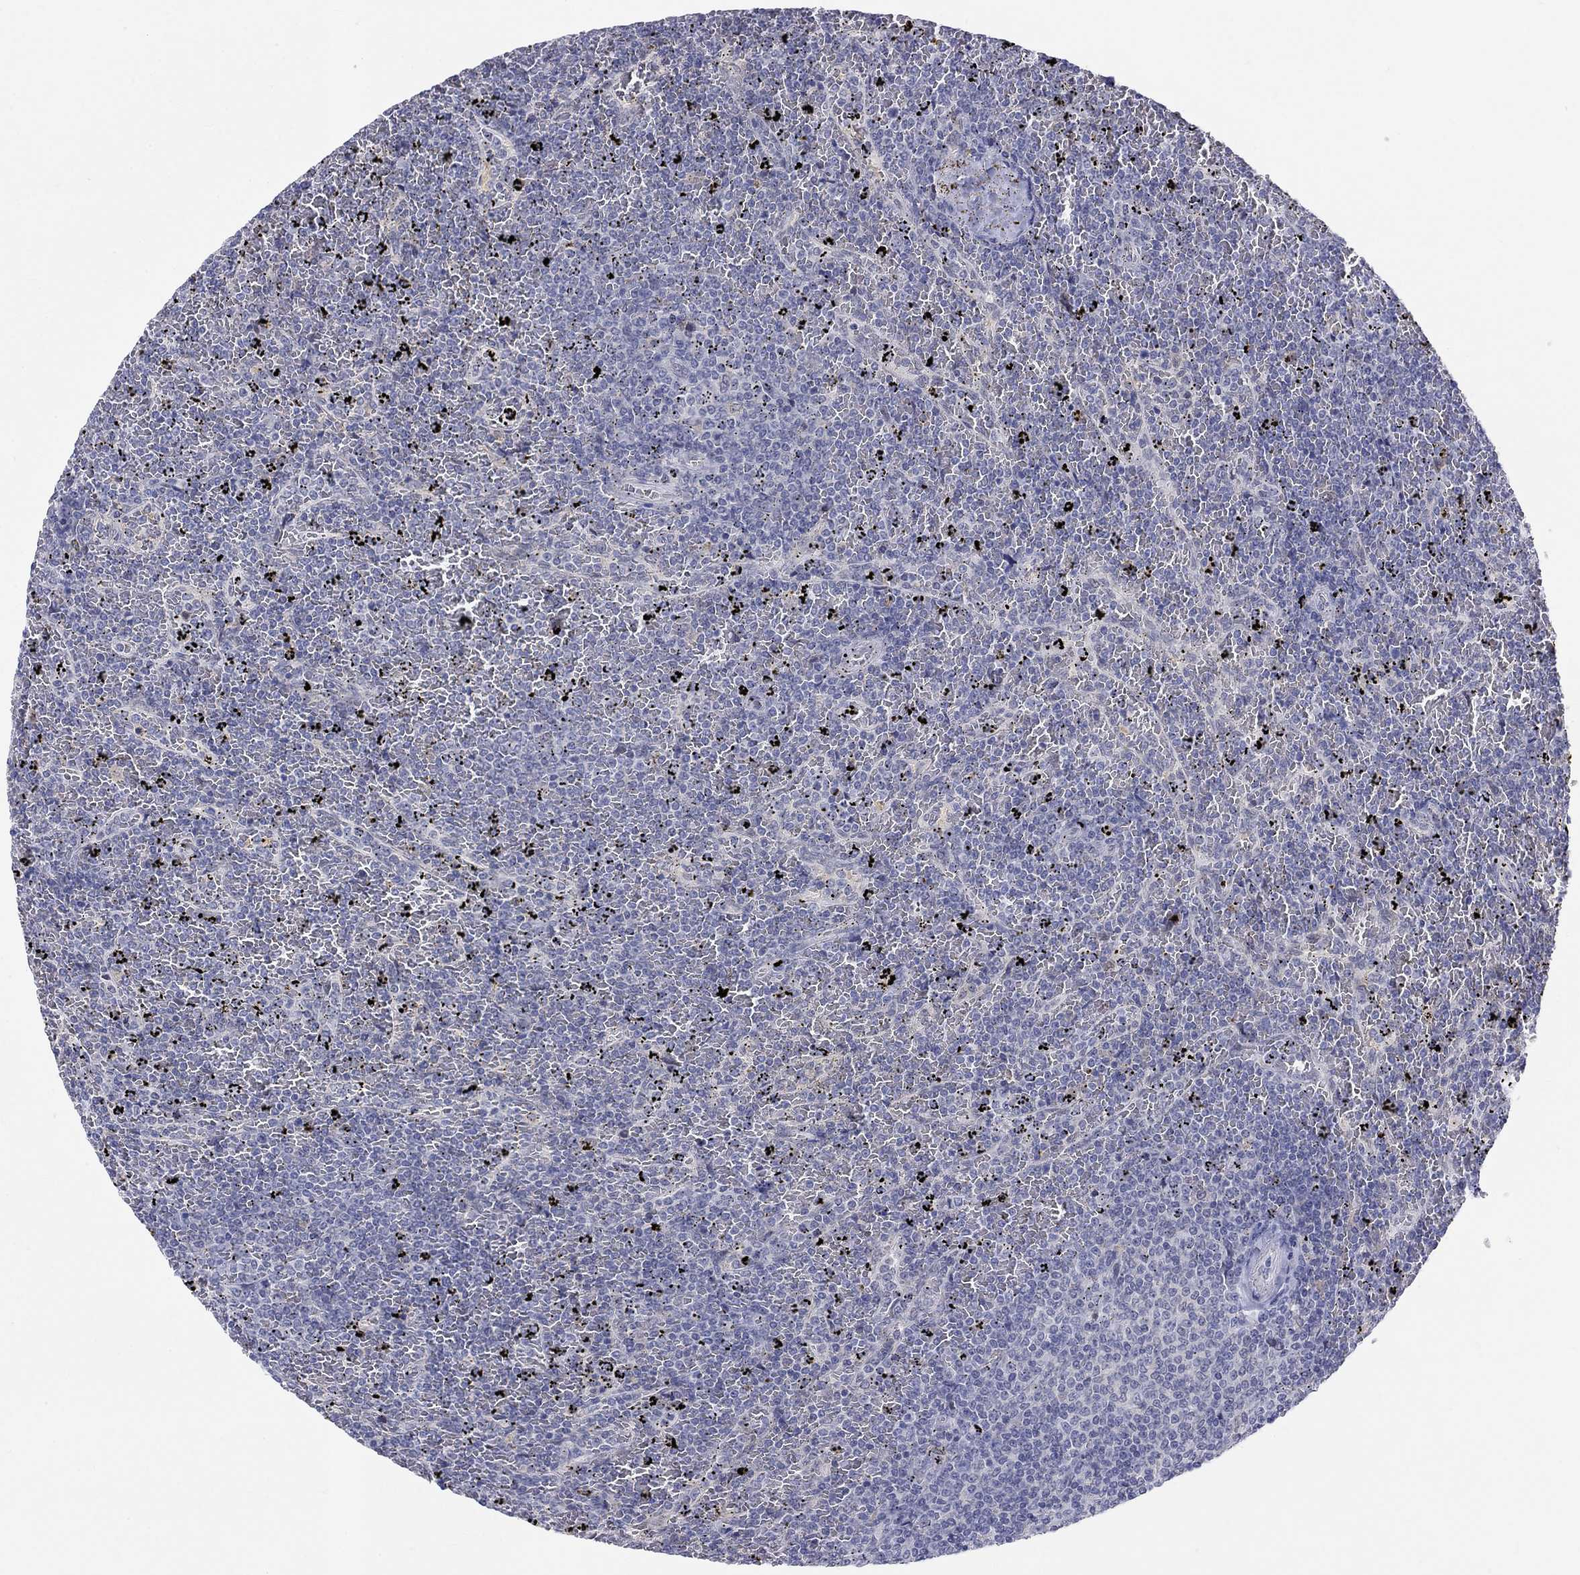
{"staining": {"intensity": "negative", "quantity": "none", "location": "none"}, "tissue": "lymphoma", "cell_type": "Tumor cells", "image_type": "cancer", "snomed": [{"axis": "morphology", "description": "Malignant lymphoma, non-Hodgkin's type, Low grade"}, {"axis": "topography", "description": "Spleen"}], "caption": "A high-resolution image shows IHC staining of lymphoma, which displays no significant positivity in tumor cells.", "gene": "EGFLAM", "patient": {"sex": "female", "age": 77}}